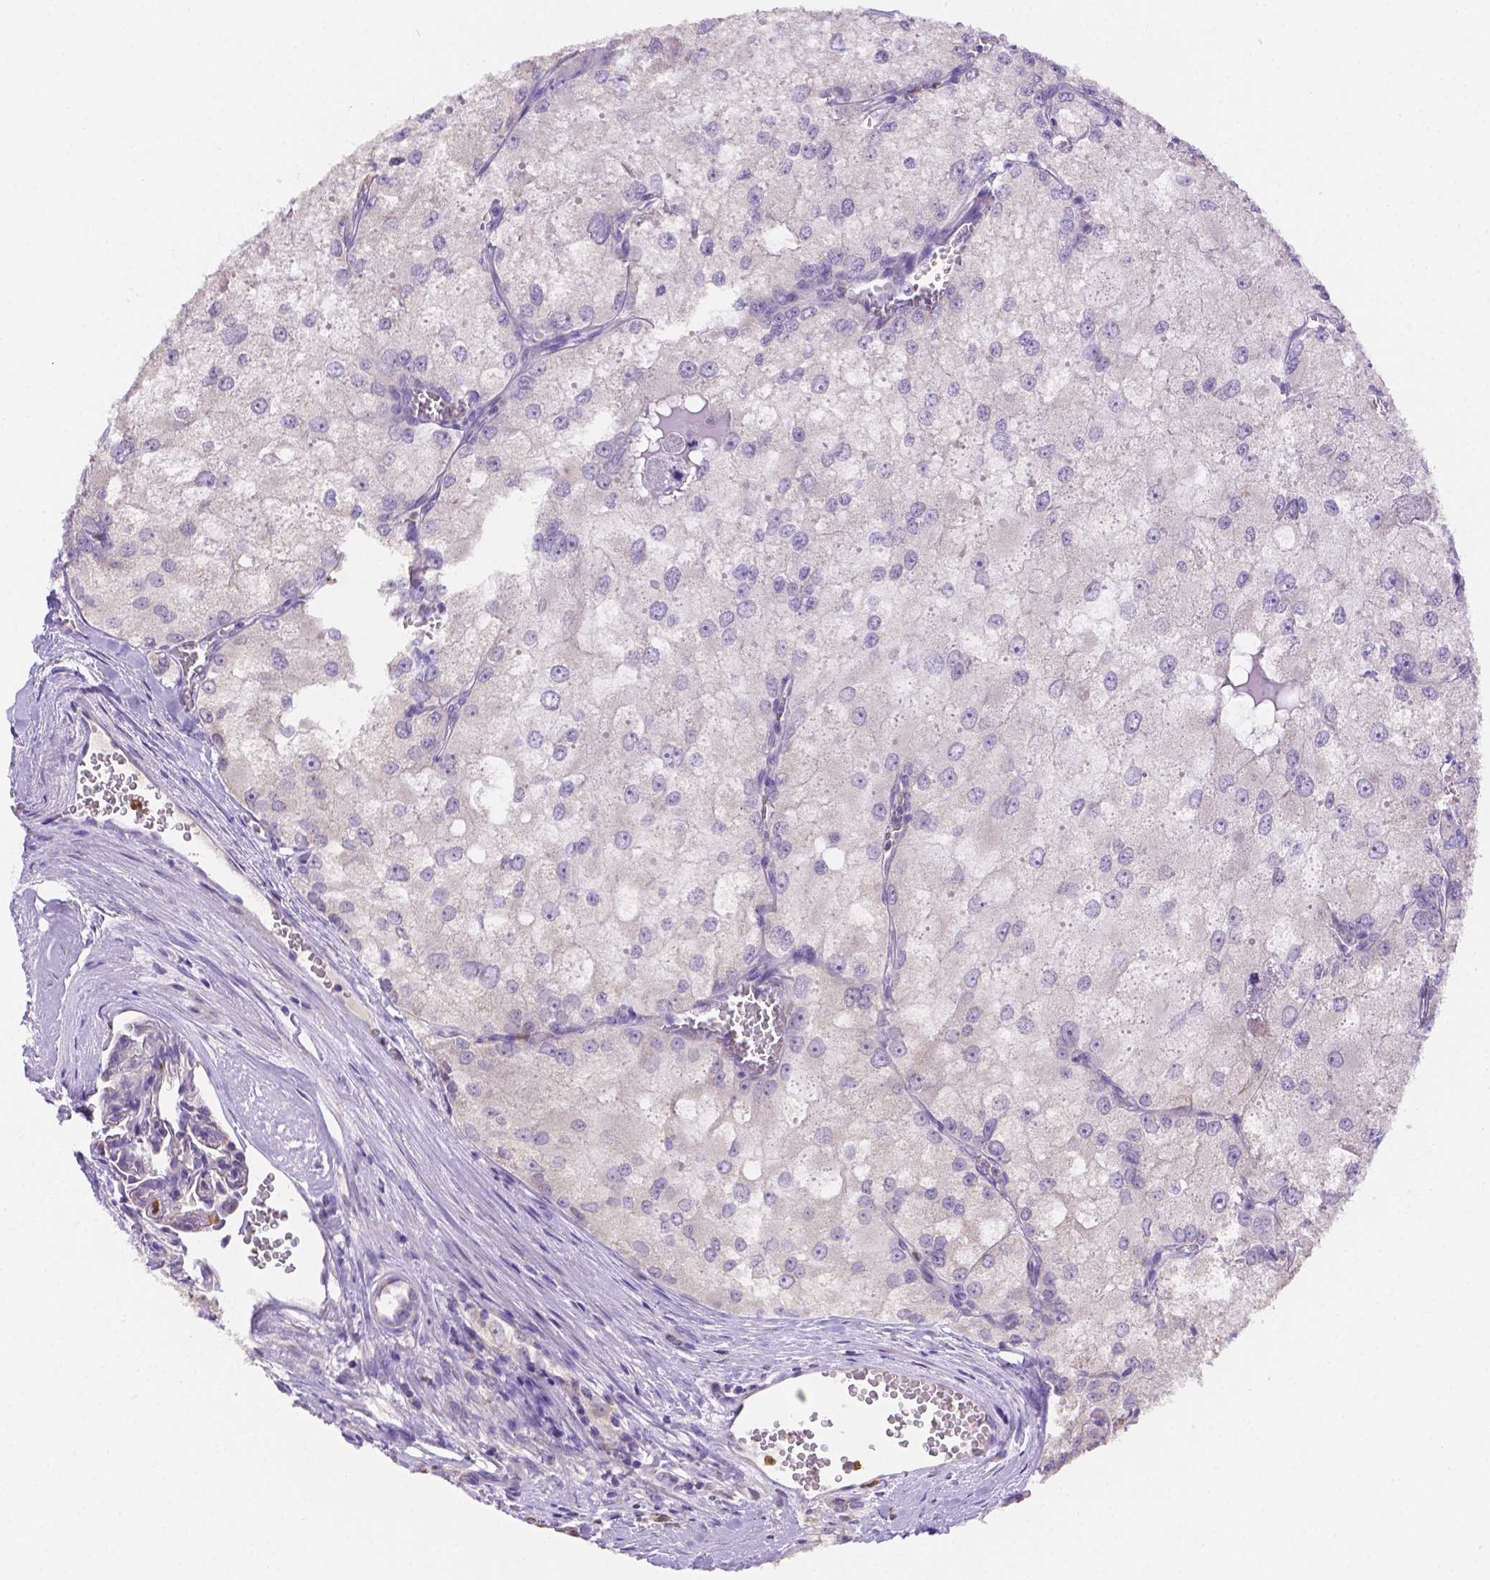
{"staining": {"intensity": "negative", "quantity": "none", "location": "none"}, "tissue": "renal cancer", "cell_type": "Tumor cells", "image_type": "cancer", "snomed": [{"axis": "morphology", "description": "Adenocarcinoma, NOS"}, {"axis": "topography", "description": "Kidney"}], "caption": "IHC photomicrograph of renal cancer stained for a protein (brown), which shows no staining in tumor cells. (IHC, brightfield microscopy, high magnification).", "gene": "NXPE2", "patient": {"sex": "female", "age": 70}}